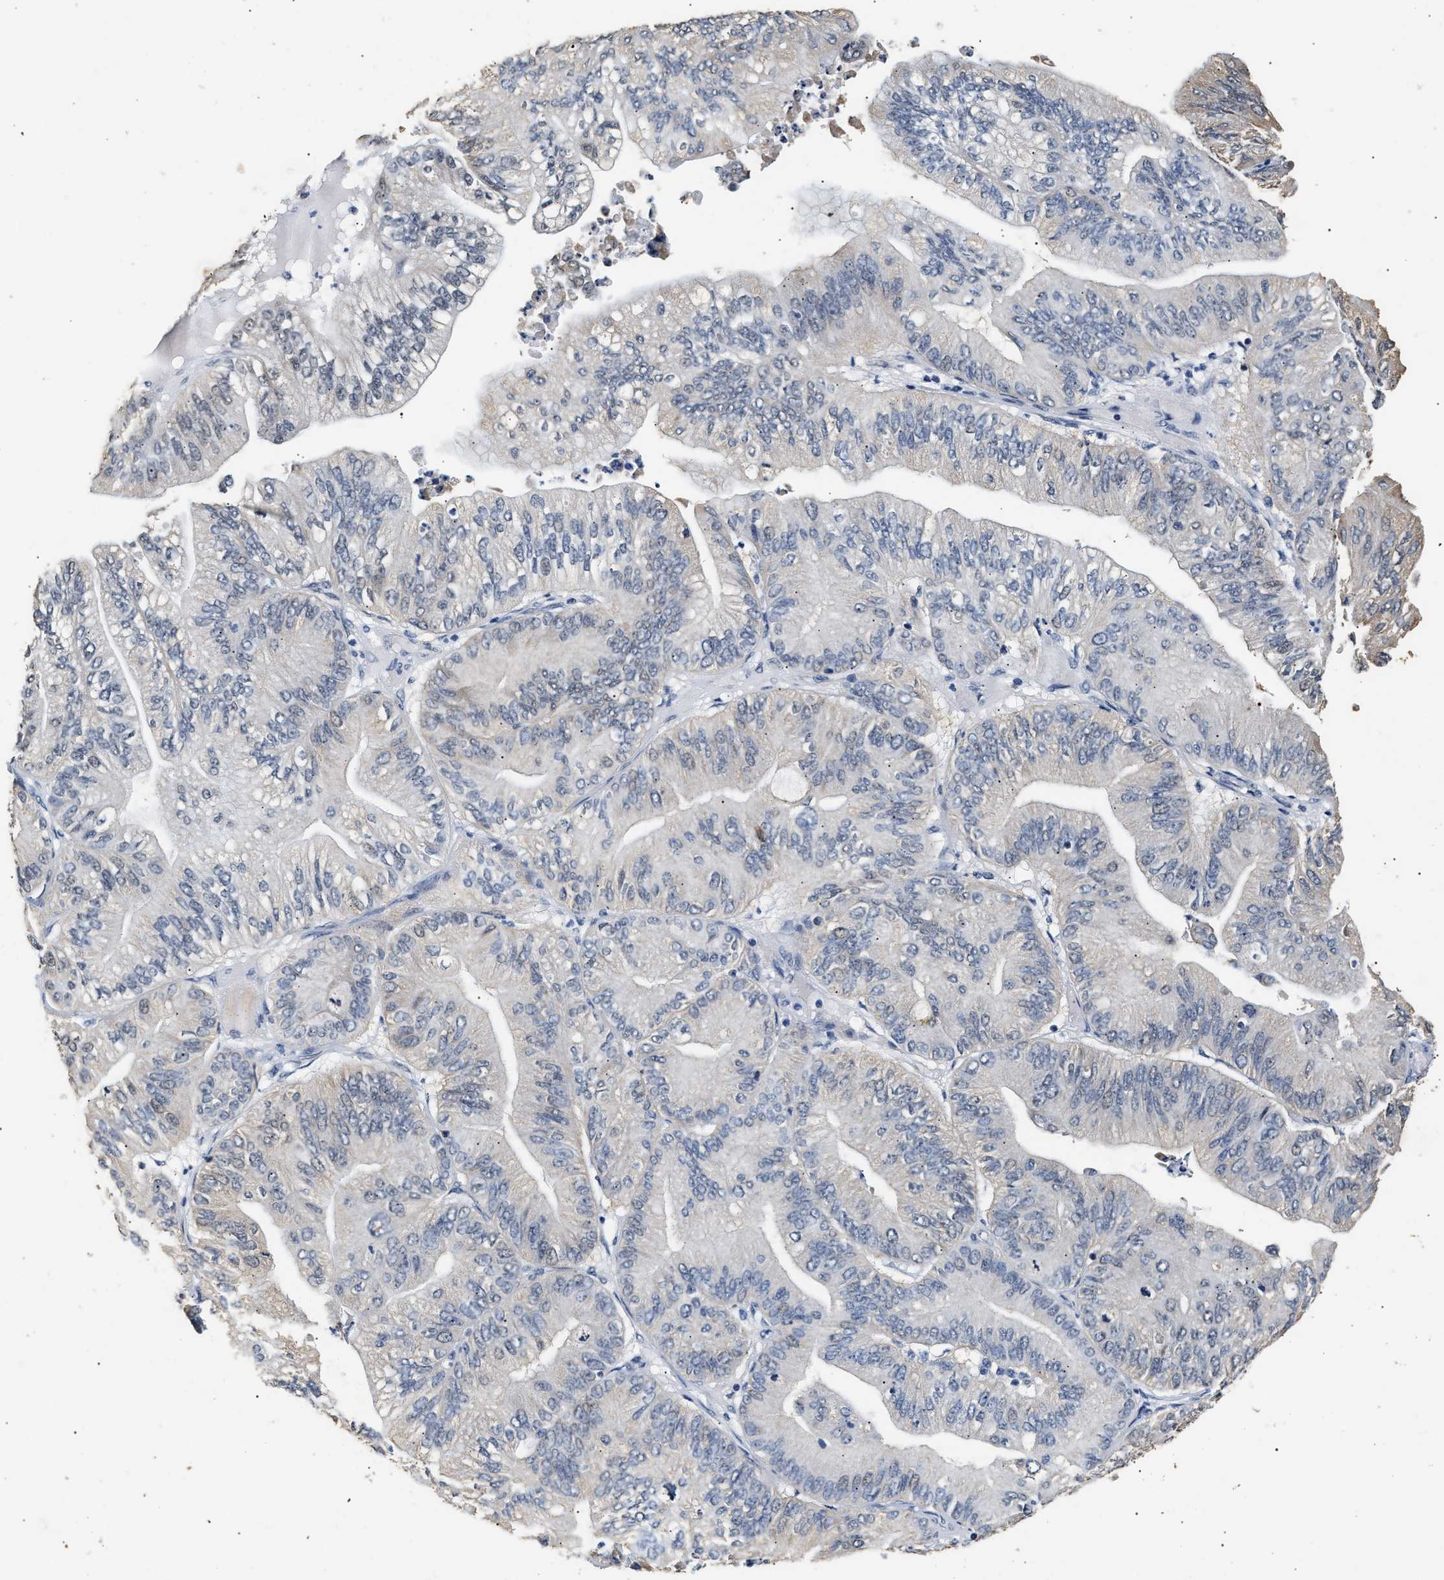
{"staining": {"intensity": "negative", "quantity": "none", "location": "none"}, "tissue": "ovarian cancer", "cell_type": "Tumor cells", "image_type": "cancer", "snomed": [{"axis": "morphology", "description": "Cystadenocarcinoma, mucinous, NOS"}, {"axis": "topography", "description": "Ovary"}], "caption": "This is a histopathology image of immunohistochemistry (IHC) staining of ovarian cancer, which shows no positivity in tumor cells. (Immunohistochemistry, brightfield microscopy, high magnification).", "gene": "THOC1", "patient": {"sex": "female", "age": 61}}